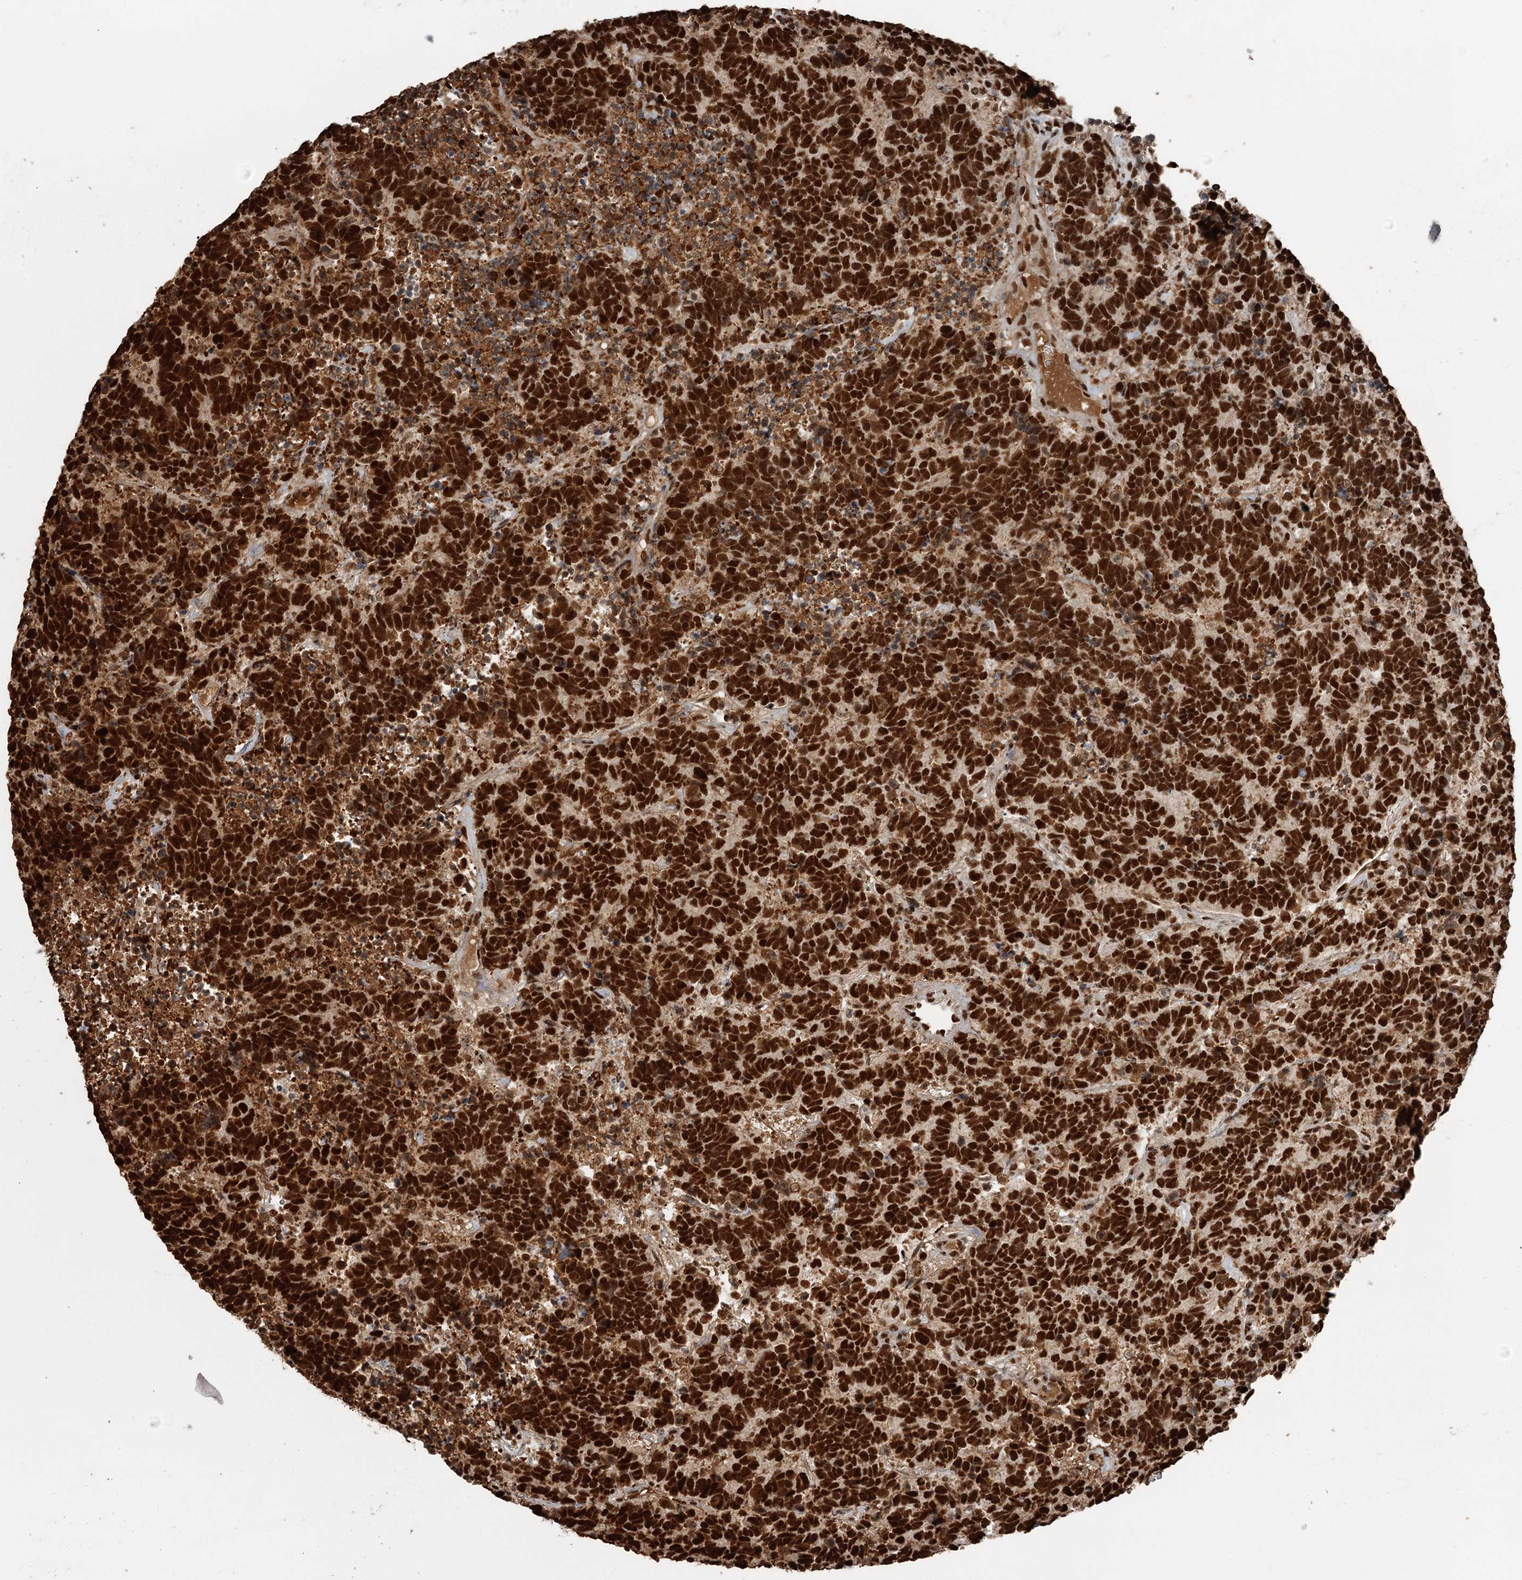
{"staining": {"intensity": "strong", "quantity": ">75%", "location": "nuclear"}, "tissue": "carcinoid", "cell_type": "Tumor cells", "image_type": "cancer", "snomed": [{"axis": "morphology", "description": "Carcinoma, NOS"}, {"axis": "morphology", "description": "Carcinoid, malignant, NOS"}, {"axis": "topography", "description": "Urinary bladder"}], "caption": "Strong nuclear expression is seen in about >75% of tumor cells in carcinoid.", "gene": "RBBP7", "patient": {"sex": "male", "age": 57}}